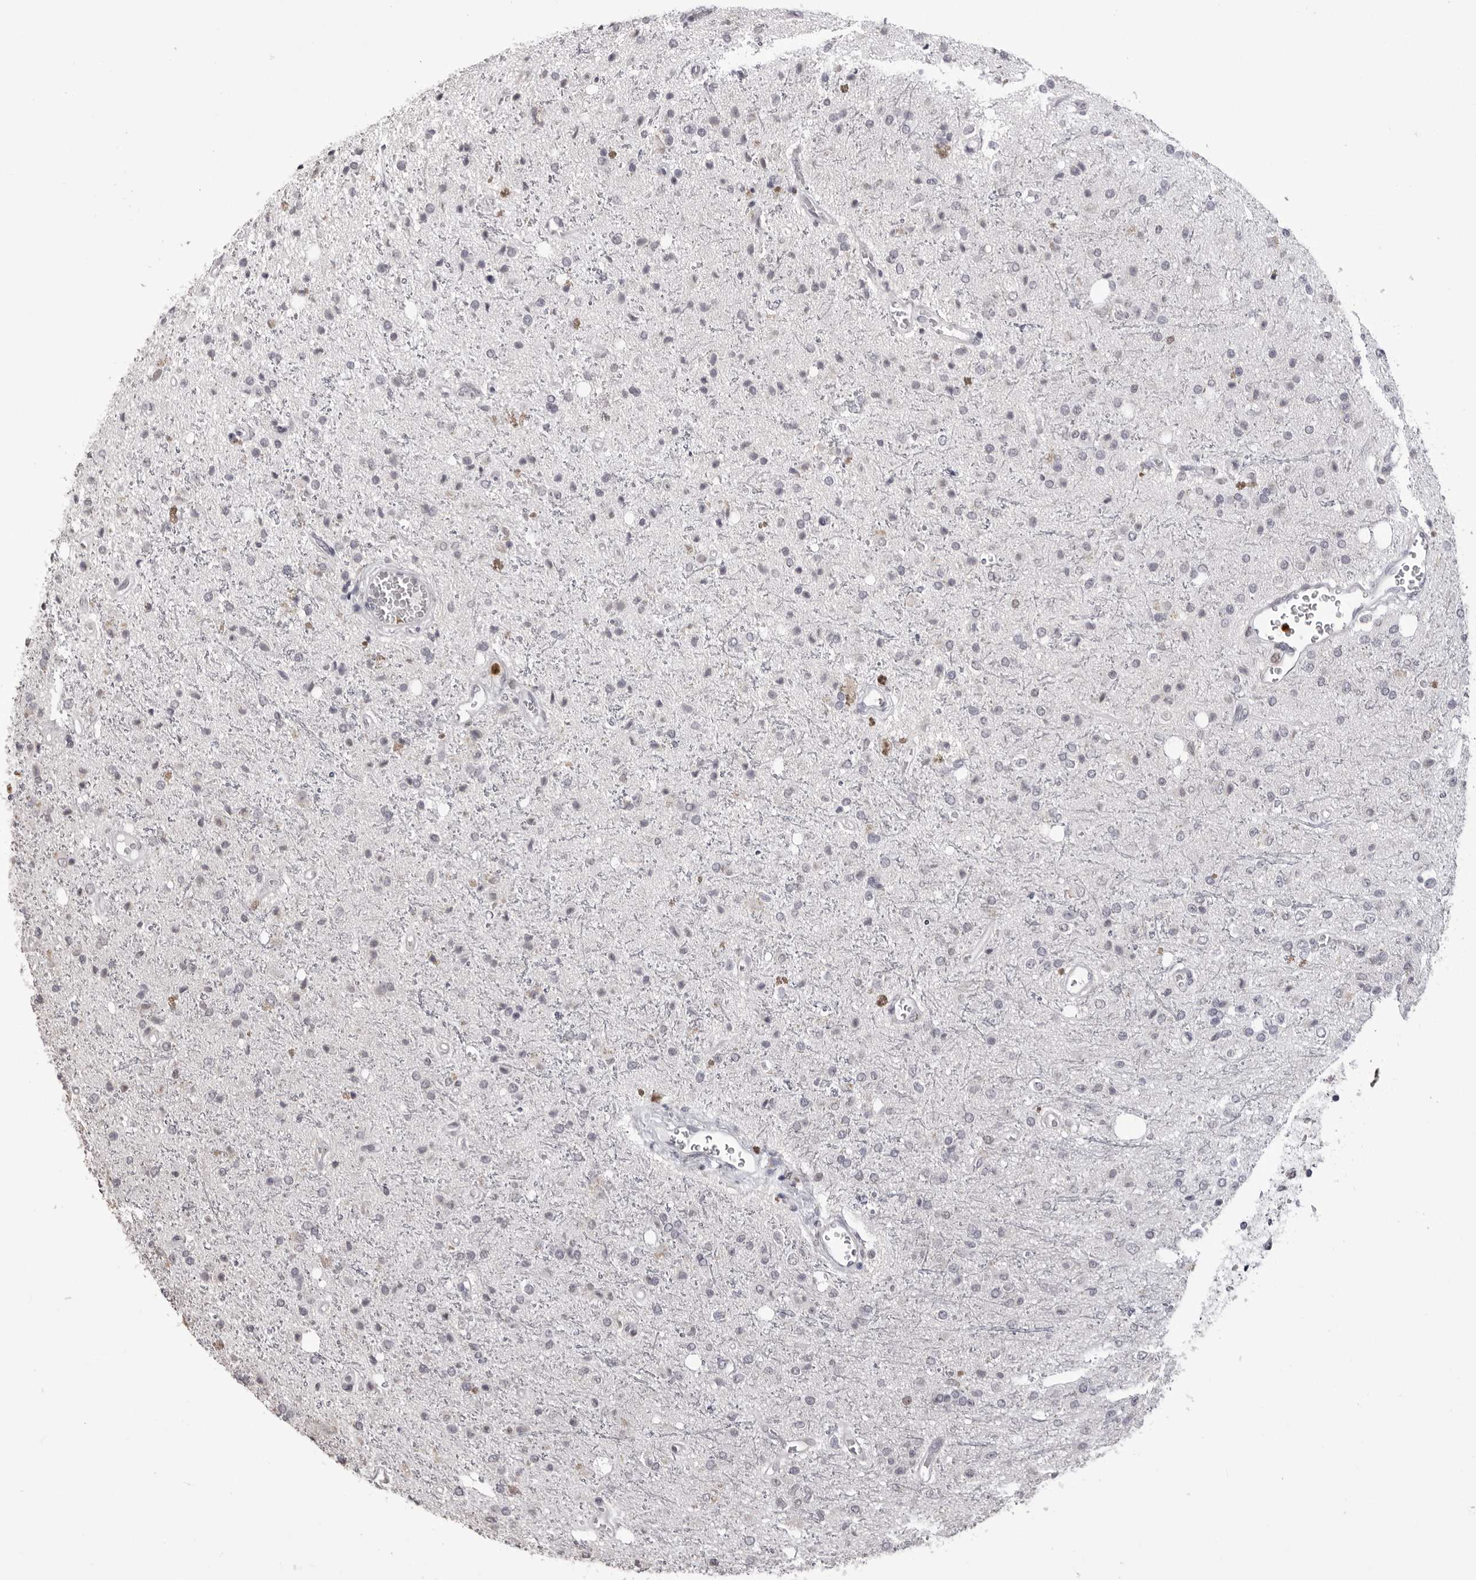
{"staining": {"intensity": "negative", "quantity": "none", "location": "none"}, "tissue": "glioma", "cell_type": "Tumor cells", "image_type": "cancer", "snomed": [{"axis": "morphology", "description": "Glioma, malignant, High grade"}, {"axis": "topography", "description": "Brain"}], "caption": "A histopathology image of glioma stained for a protein displays no brown staining in tumor cells.", "gene": "IL31", "patient": {"sex": "male", "age": 47}}